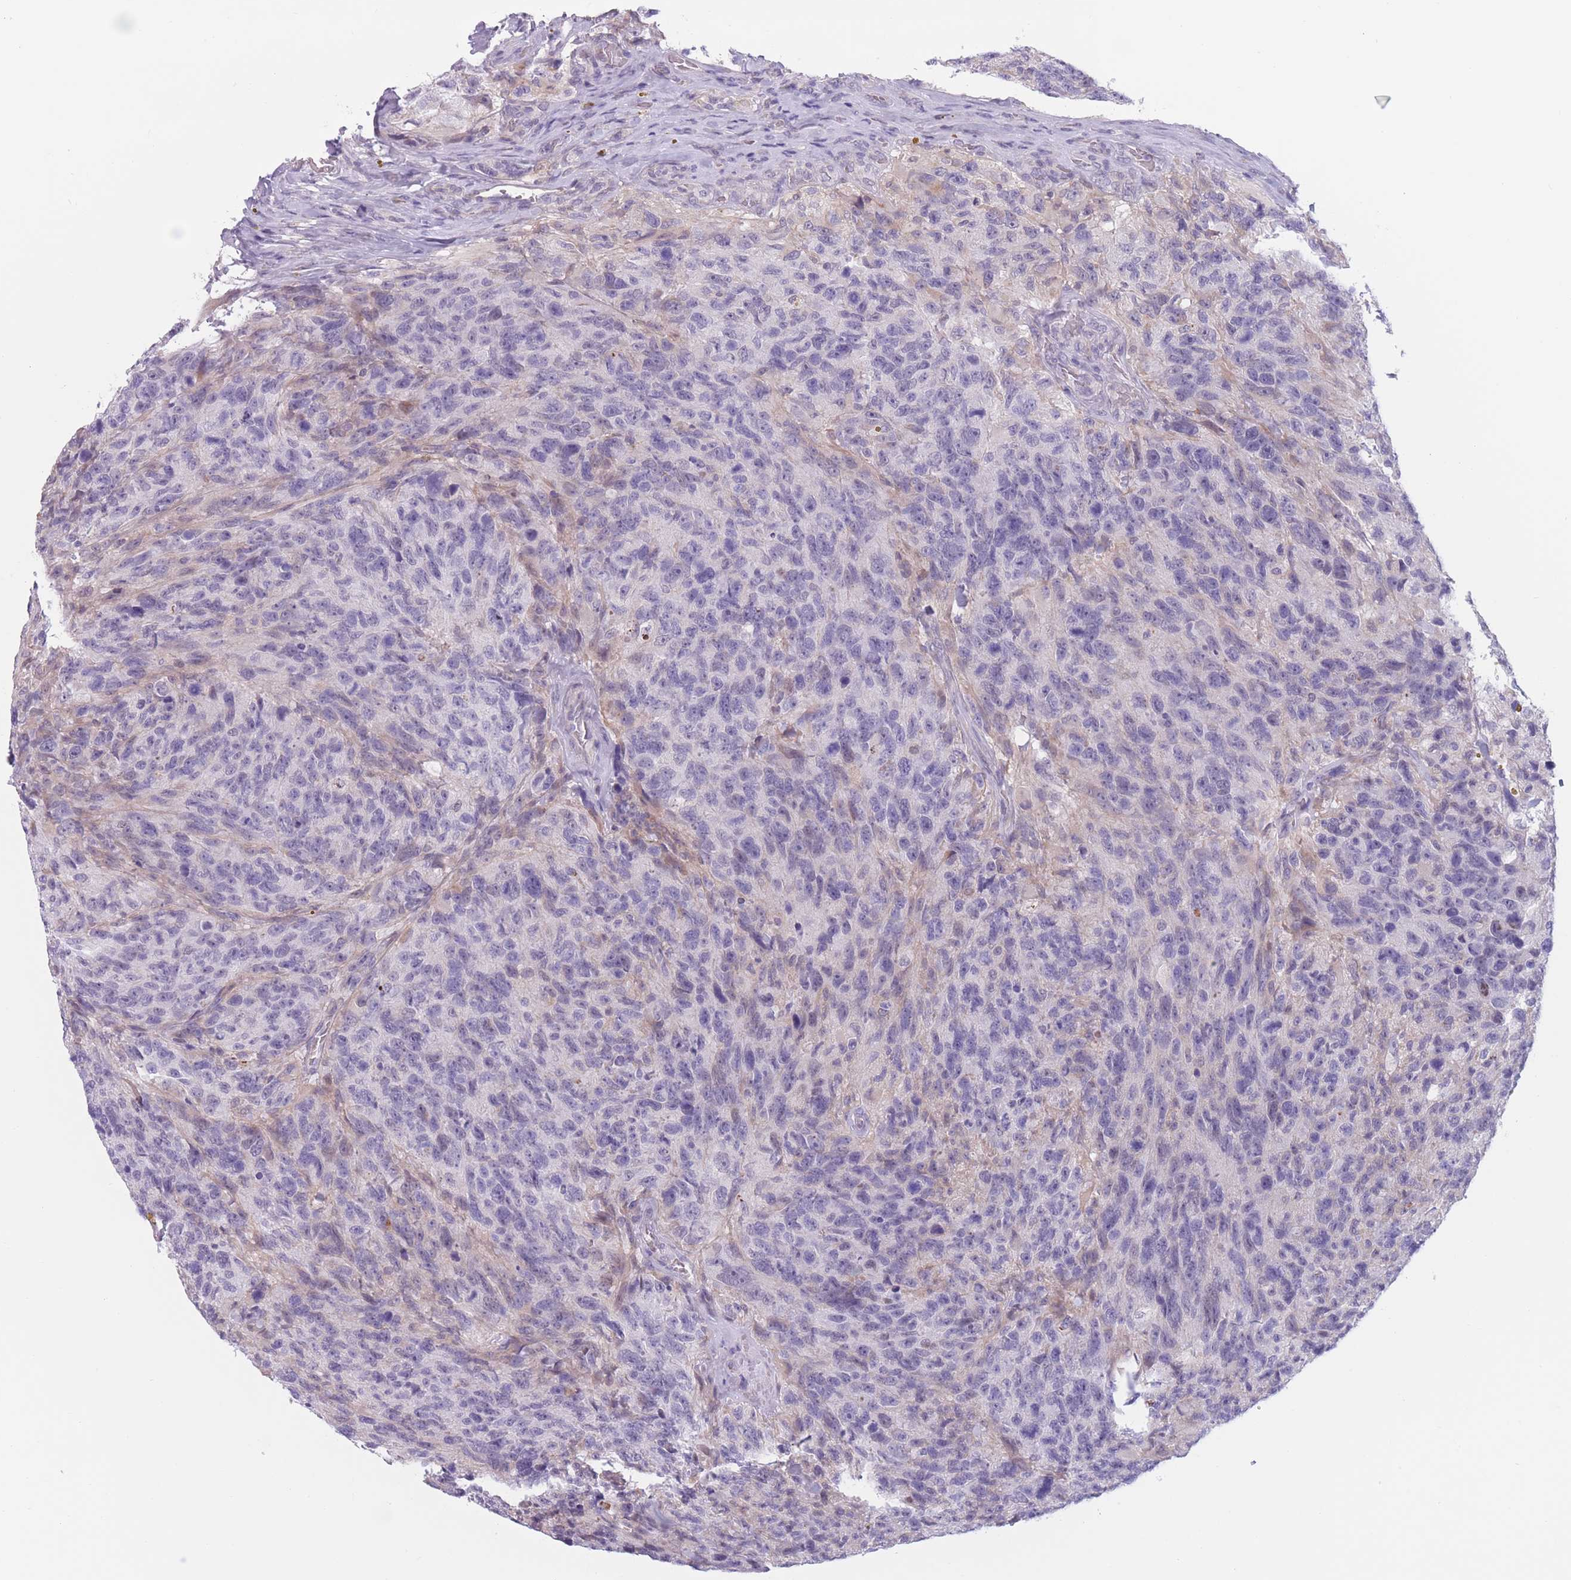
{"staining": {"intensity": "negative", "quantity": "none", "location": "none"}, "tissue": "glioma", "cell_type": "Tumor cells", "image_type": "cancer", "snomed": [{"axis": "morphology", "description": "Glioma, malignant, High grade"}, {"axis": "topography", "description": "Brain"}], "caption": "The micrograph shows no significant expression in tumor cells of malignant glioma (high-grade). The staining was performed using DAB (3,3'-diaminobenzidine) to visualize the protein expression in brown, while the nuclei were stained in blue with hematoxylin (Magnification: 20x).", "gene": "PODXL", "patient": {"sex": "male", "age": 69}}